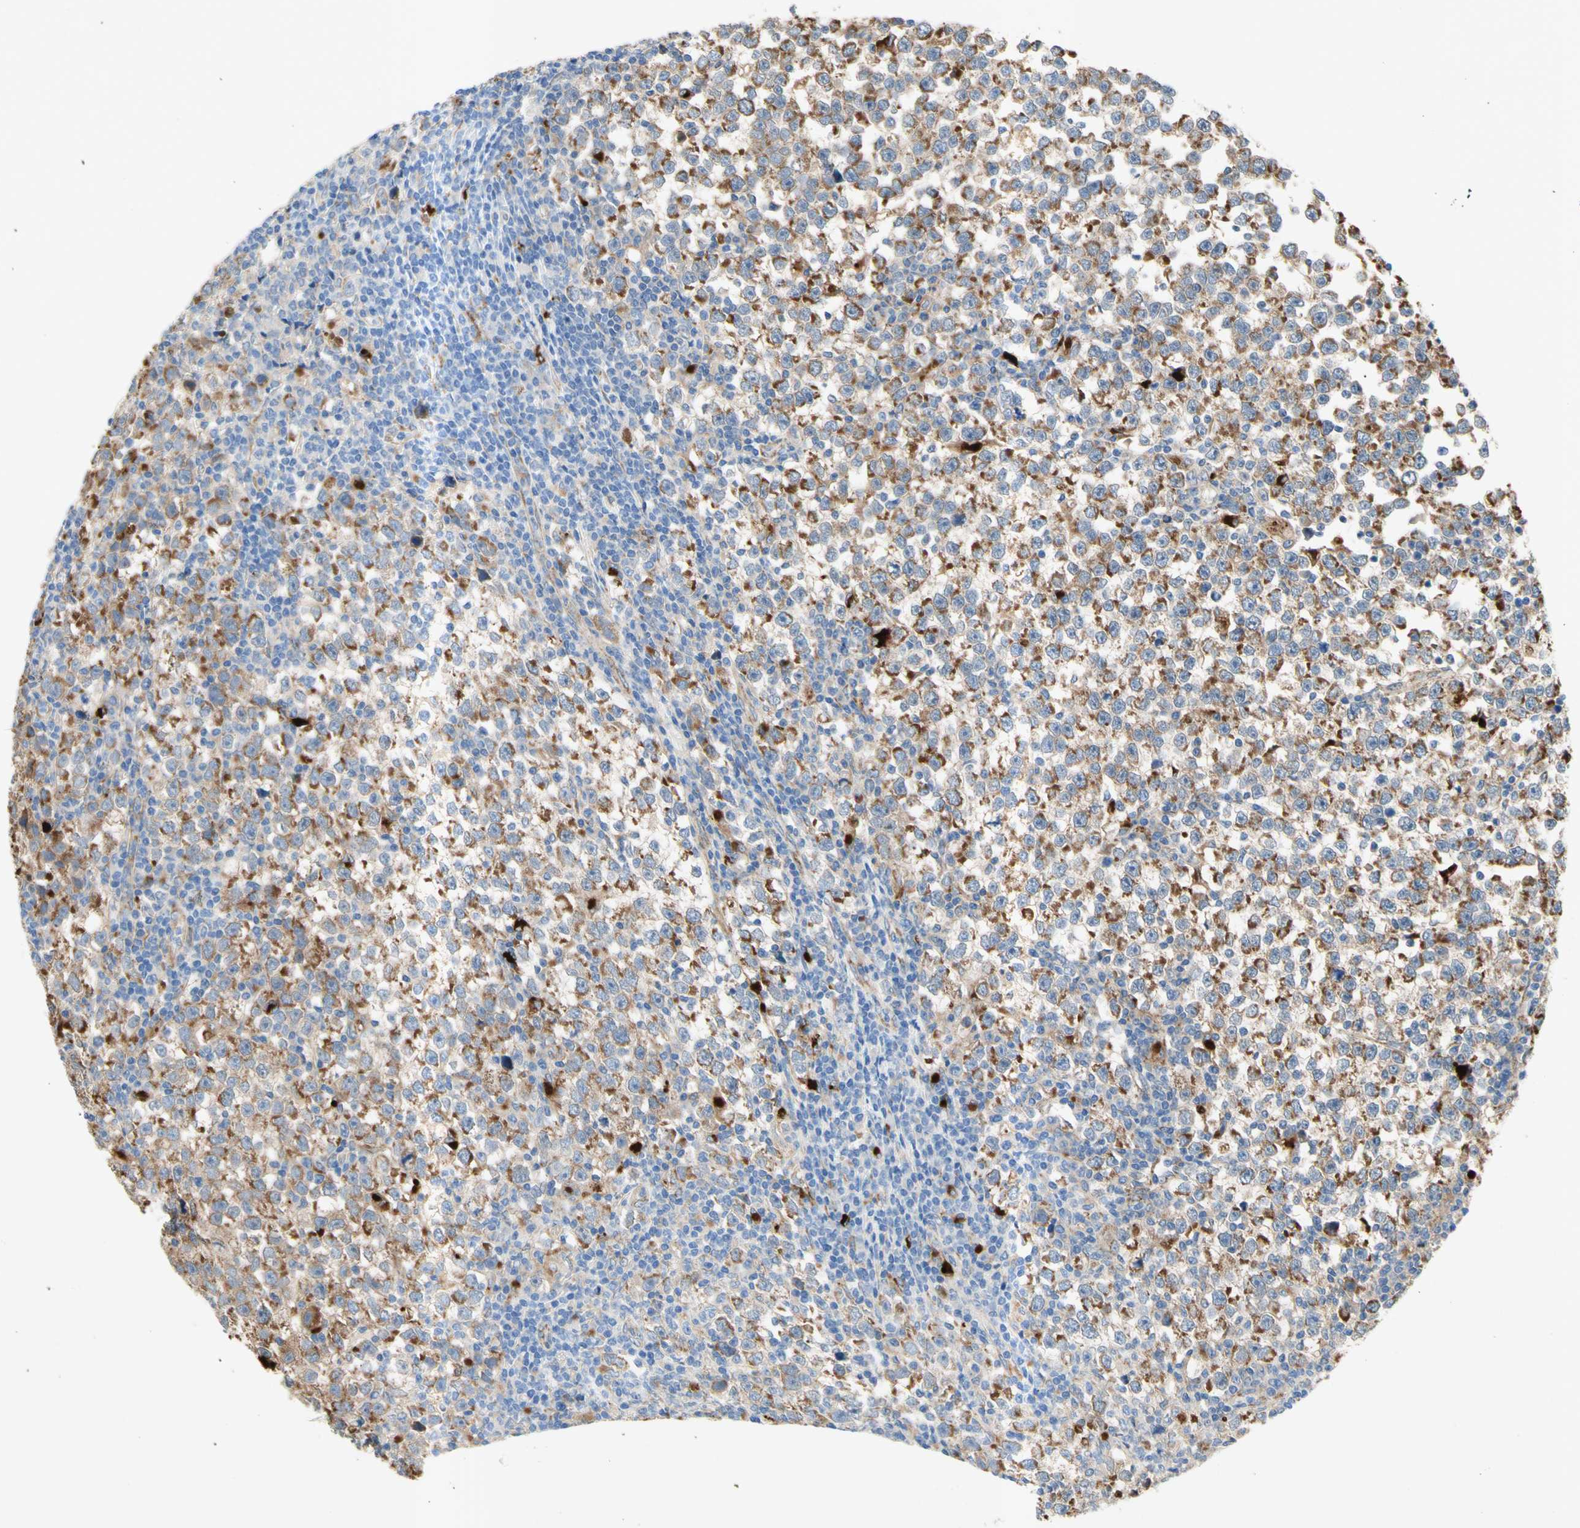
{"staining": {"intensity": "moderate", "quantity": ">75%", "location": "cytoplasmic/membranous"}, "tissue": "testis cancer", "cell_type": "Tumor cells", "image_type": "cancer", "snomed": [{"axis": "morphology", "description": "Seminoma, NOS"}, {"axis": "topography", "description": "Testis"}], "caption": "Testis cancer (seminoma) tissue demonstrates moderate cytoplasmic/membranous expression in about >75% of tumor cells", "gene": "URB2", "patient": {"sex": "male", "age": 43}}